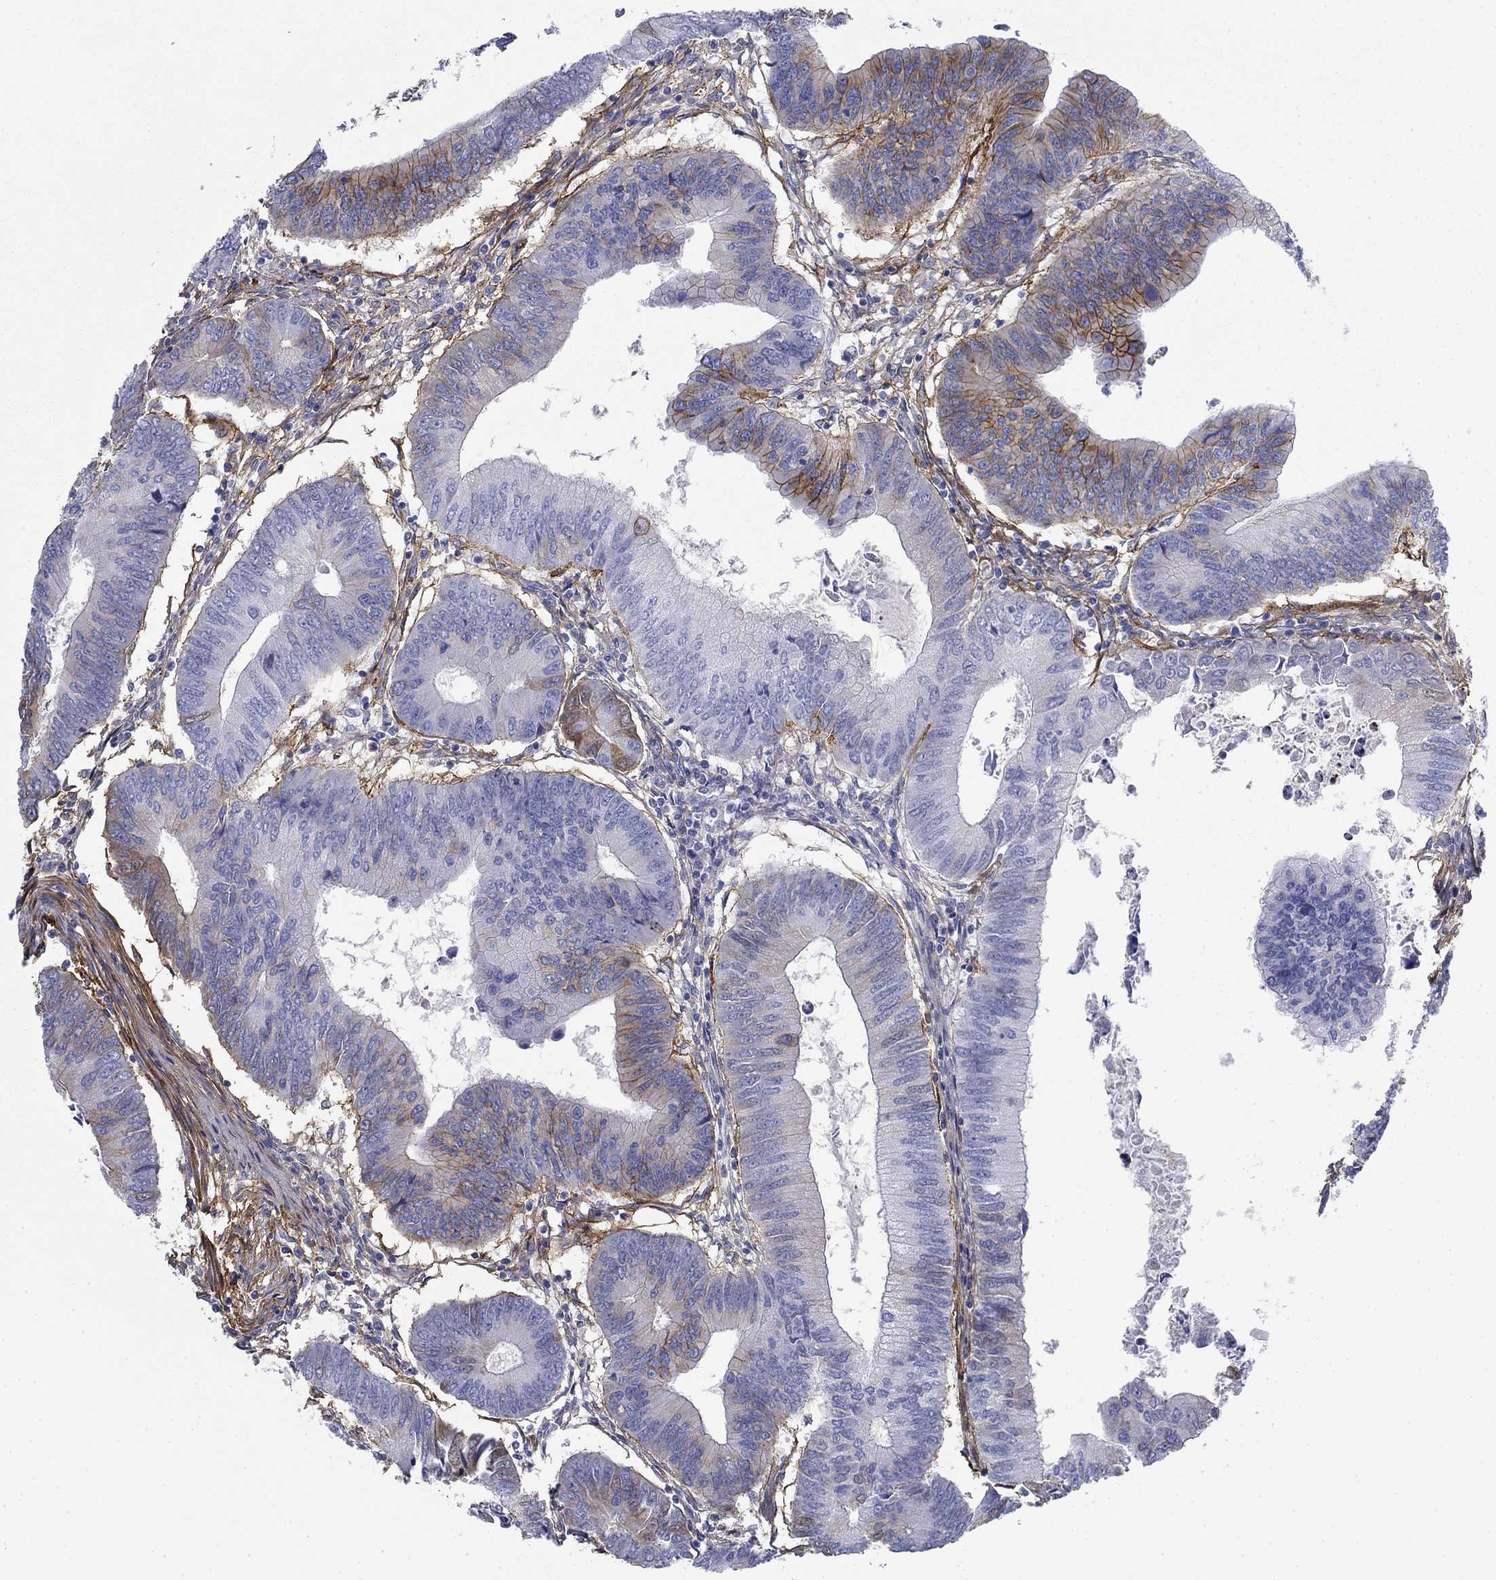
{"staining": {"intensity": "moderate", "quantity": "<25%", "location": "cytoplasmic/membranous"}, "tissue": "colorectal cancer", "cell_type": "Tumor cells", "image_type": "cancer", "snomed": [{"axis": "morphology", "description": "Adenocarcinoma, NOS"}, {"axis": "topography", "description": "Colon"}], "caption": "About <25% of tumor cells in adenocarcinoma (colorectal) demonstrate moderate cytoplasmic/membranous protein staining as visualized by brown immunohistochemical staining.", "gene": "GPC1", "patient": {"sex": "male", "age": 53}}